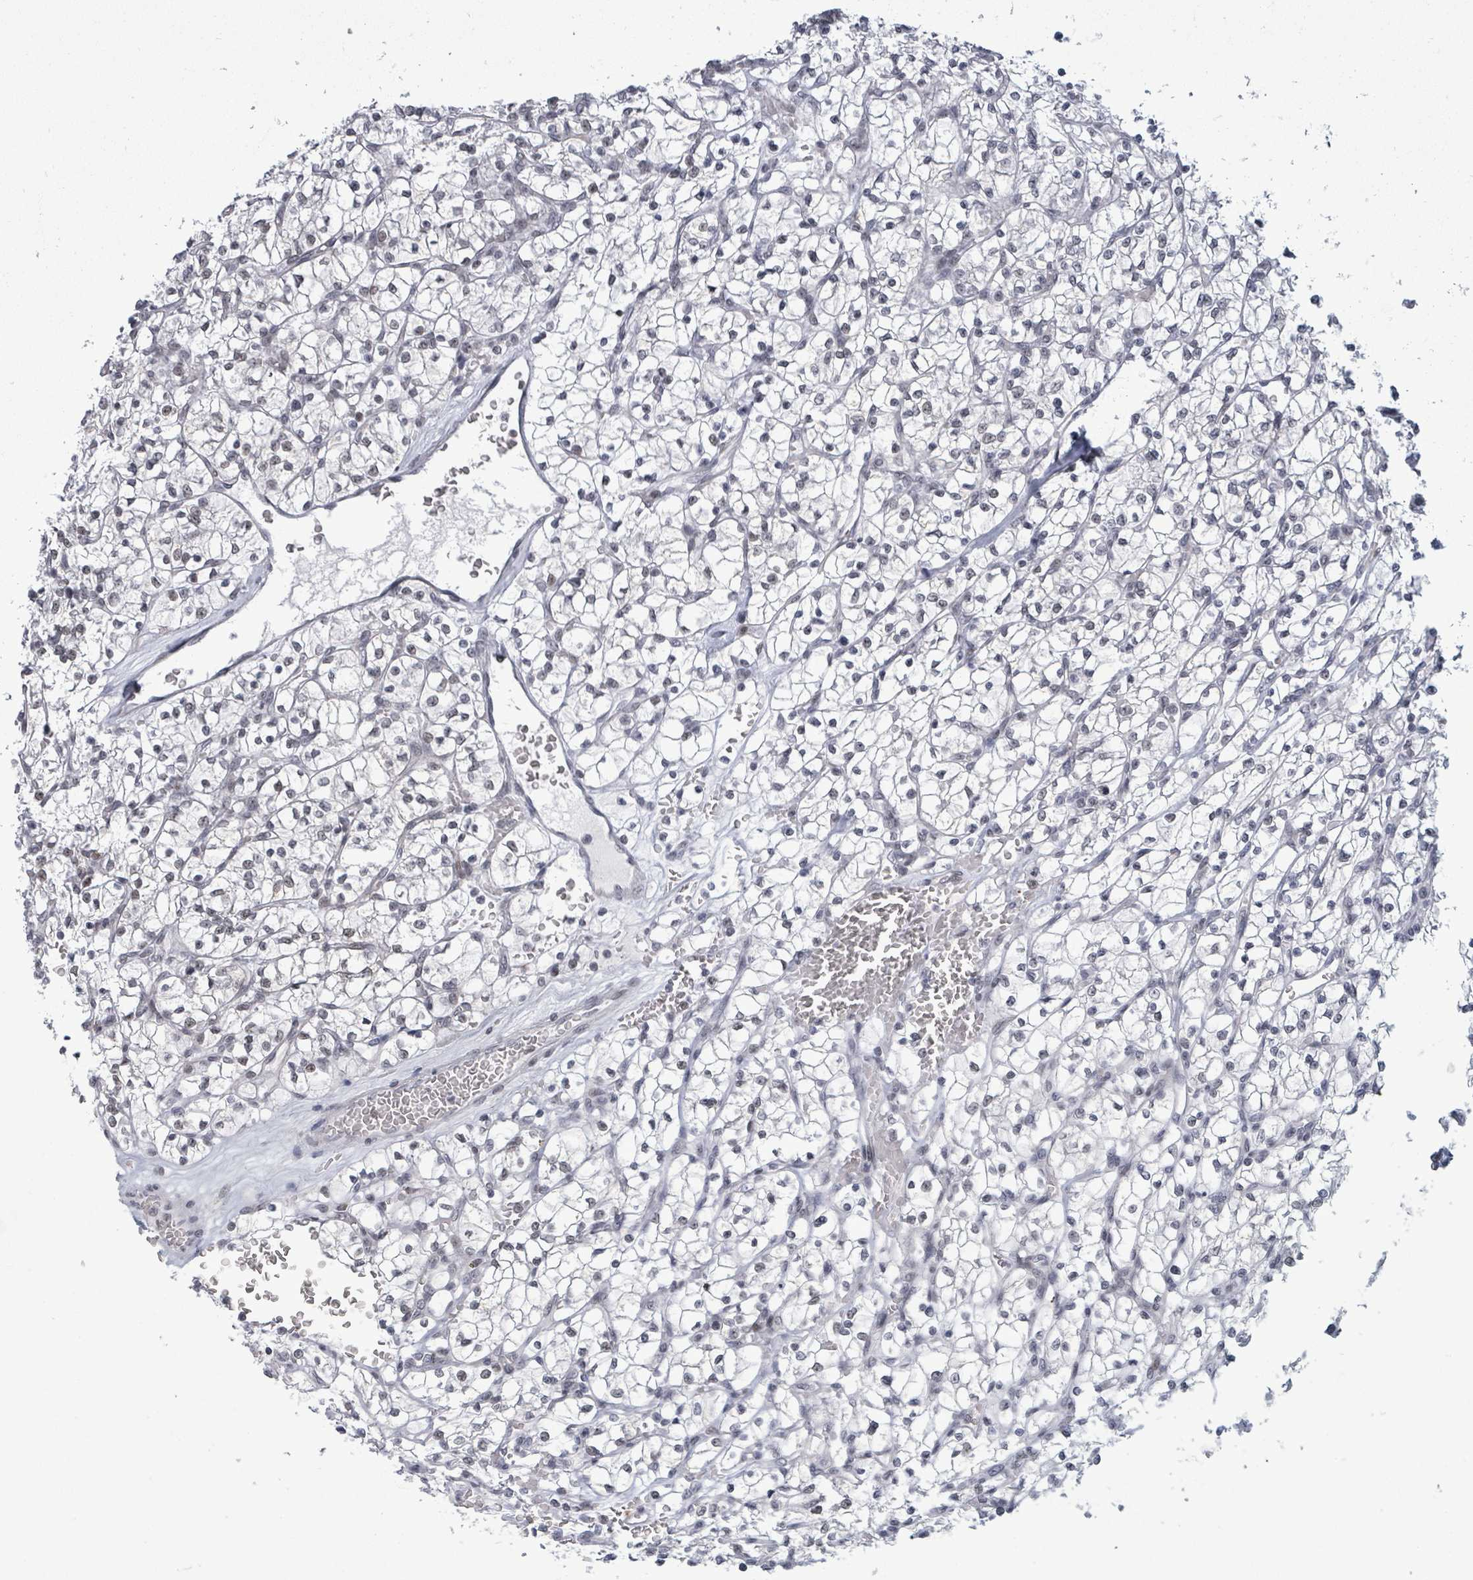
{"staining": {"intensity": "negative", "quantity": "none", "location": "none"}, "tissue": "renal cancer", "cell_type": "Tumor cells", "image_type": "cancer", "snomed": [{"axis": "morphology", "description": "Adenocarcinoma, NOS"}, {"axis": "topography", "description": "Kidney"}], "caption": "High power microscopy micrograph of an immunohistochemistry (IHC) micrograph of renal cancer (adenocarcinoma), revealing no significant expression in tumor cells. (Stains: DAB (3,3'-diaminobenzidine) immunohistochemistry with hematoxylin counter stain, Microscopy: brightfield microscopy at high magnification).", "gene": "ERCC5", "patient": {"sex": "female", "age": 64}}